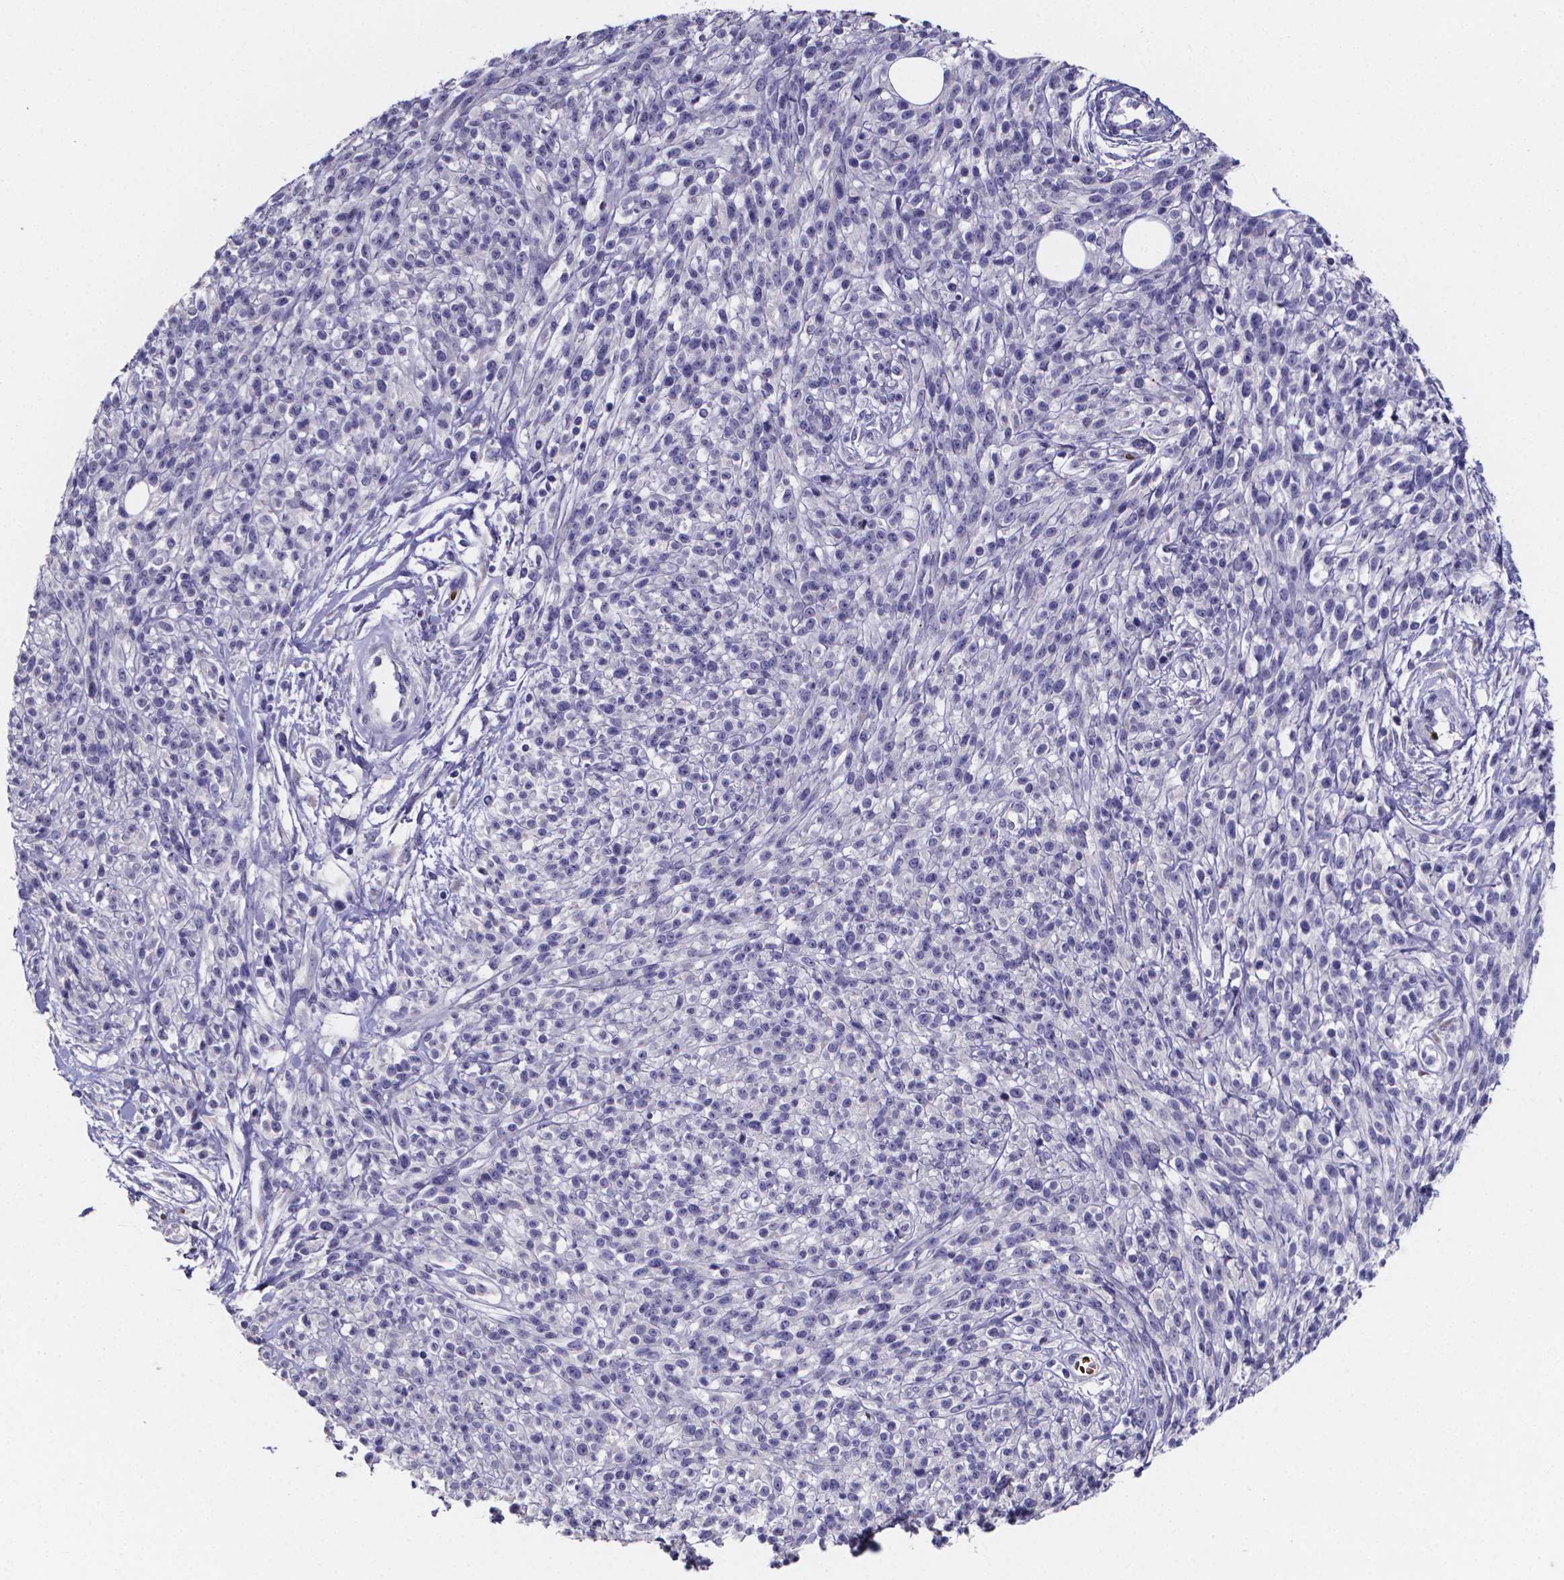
{"staining": {"intensity": "negative", "quantity": "none", "location": "none"}, "tissue": "melanoma", "cell_type": "Tumor cells", "image_type": "cancer", "snomed": [{"axis": "morphology", "description": "Malignant melanoma, NOS"}, {"axis": "topography", "description": "Skin"}, {"axis": "topography", "description": "Skin of trunk"}], "caption": "Human malignant melanoma stained for a protein using immunohistochemistry exhibits no expression in tumor cells.", "gene": "GABRA3", "patient": {"sex": "male", "age": 74}}